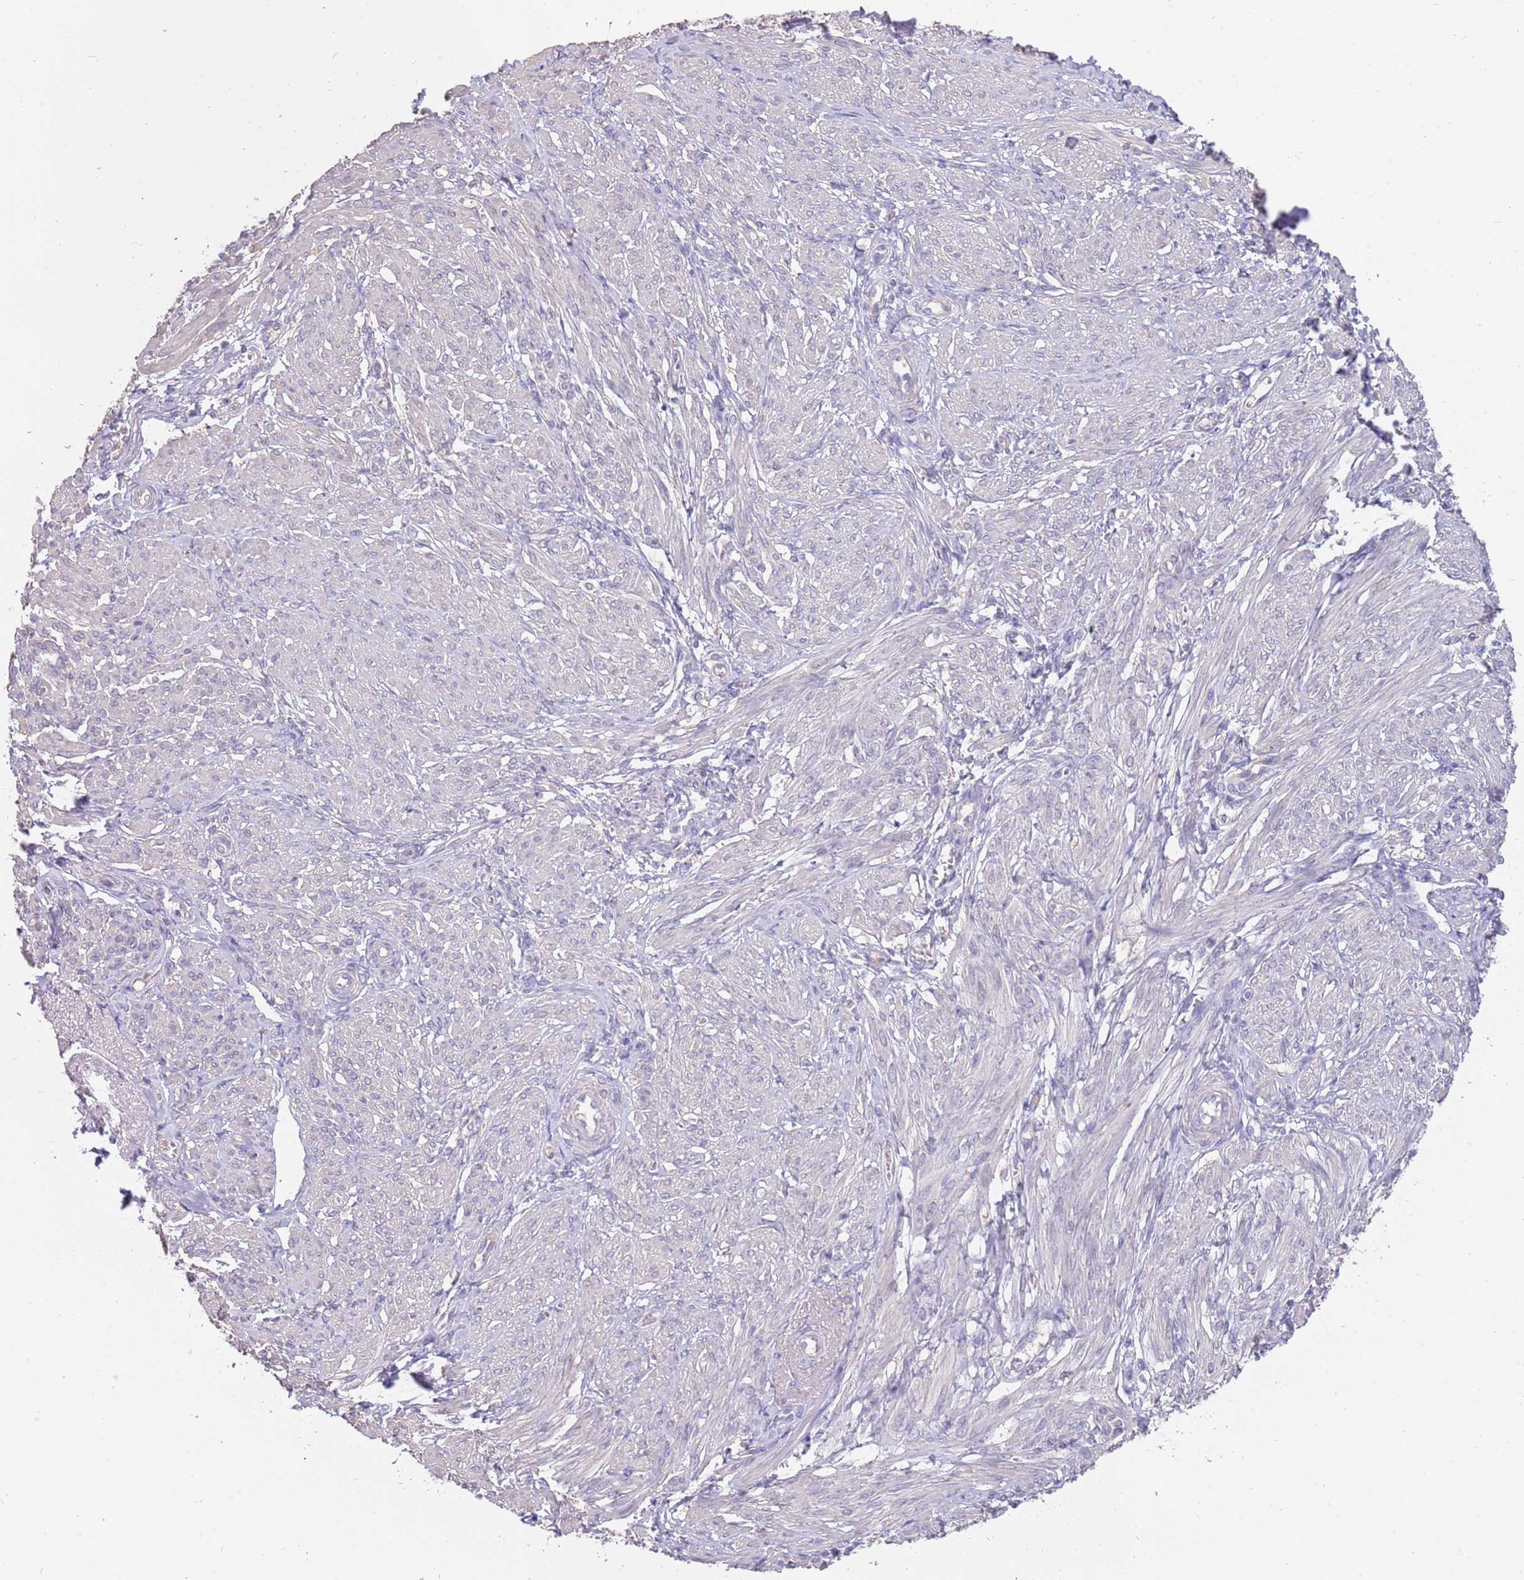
{"staining": {"intensity": "negative", "quantity": "none", "location": "none"}, "tissue": "smooth muscle", "cell_type": "Smooth muscle cells", "image_type": "normal", "snomed": [{"axis": "morphology", "description": "Normal tissue, NOS"}, {"axis": "topography", "description": "Smooth muscle"}], "caption": "Immunohistochemistry (IHC) of benign human smooth muscle shows no positivity in smooth muscle cells. (DAB (3,3'-diaminobenzidine) immunohistochemistry (IHC) with hematoxylin counter stain).", "gene": "AP5S1", "patient": {"sex": "female", "age": 39}}